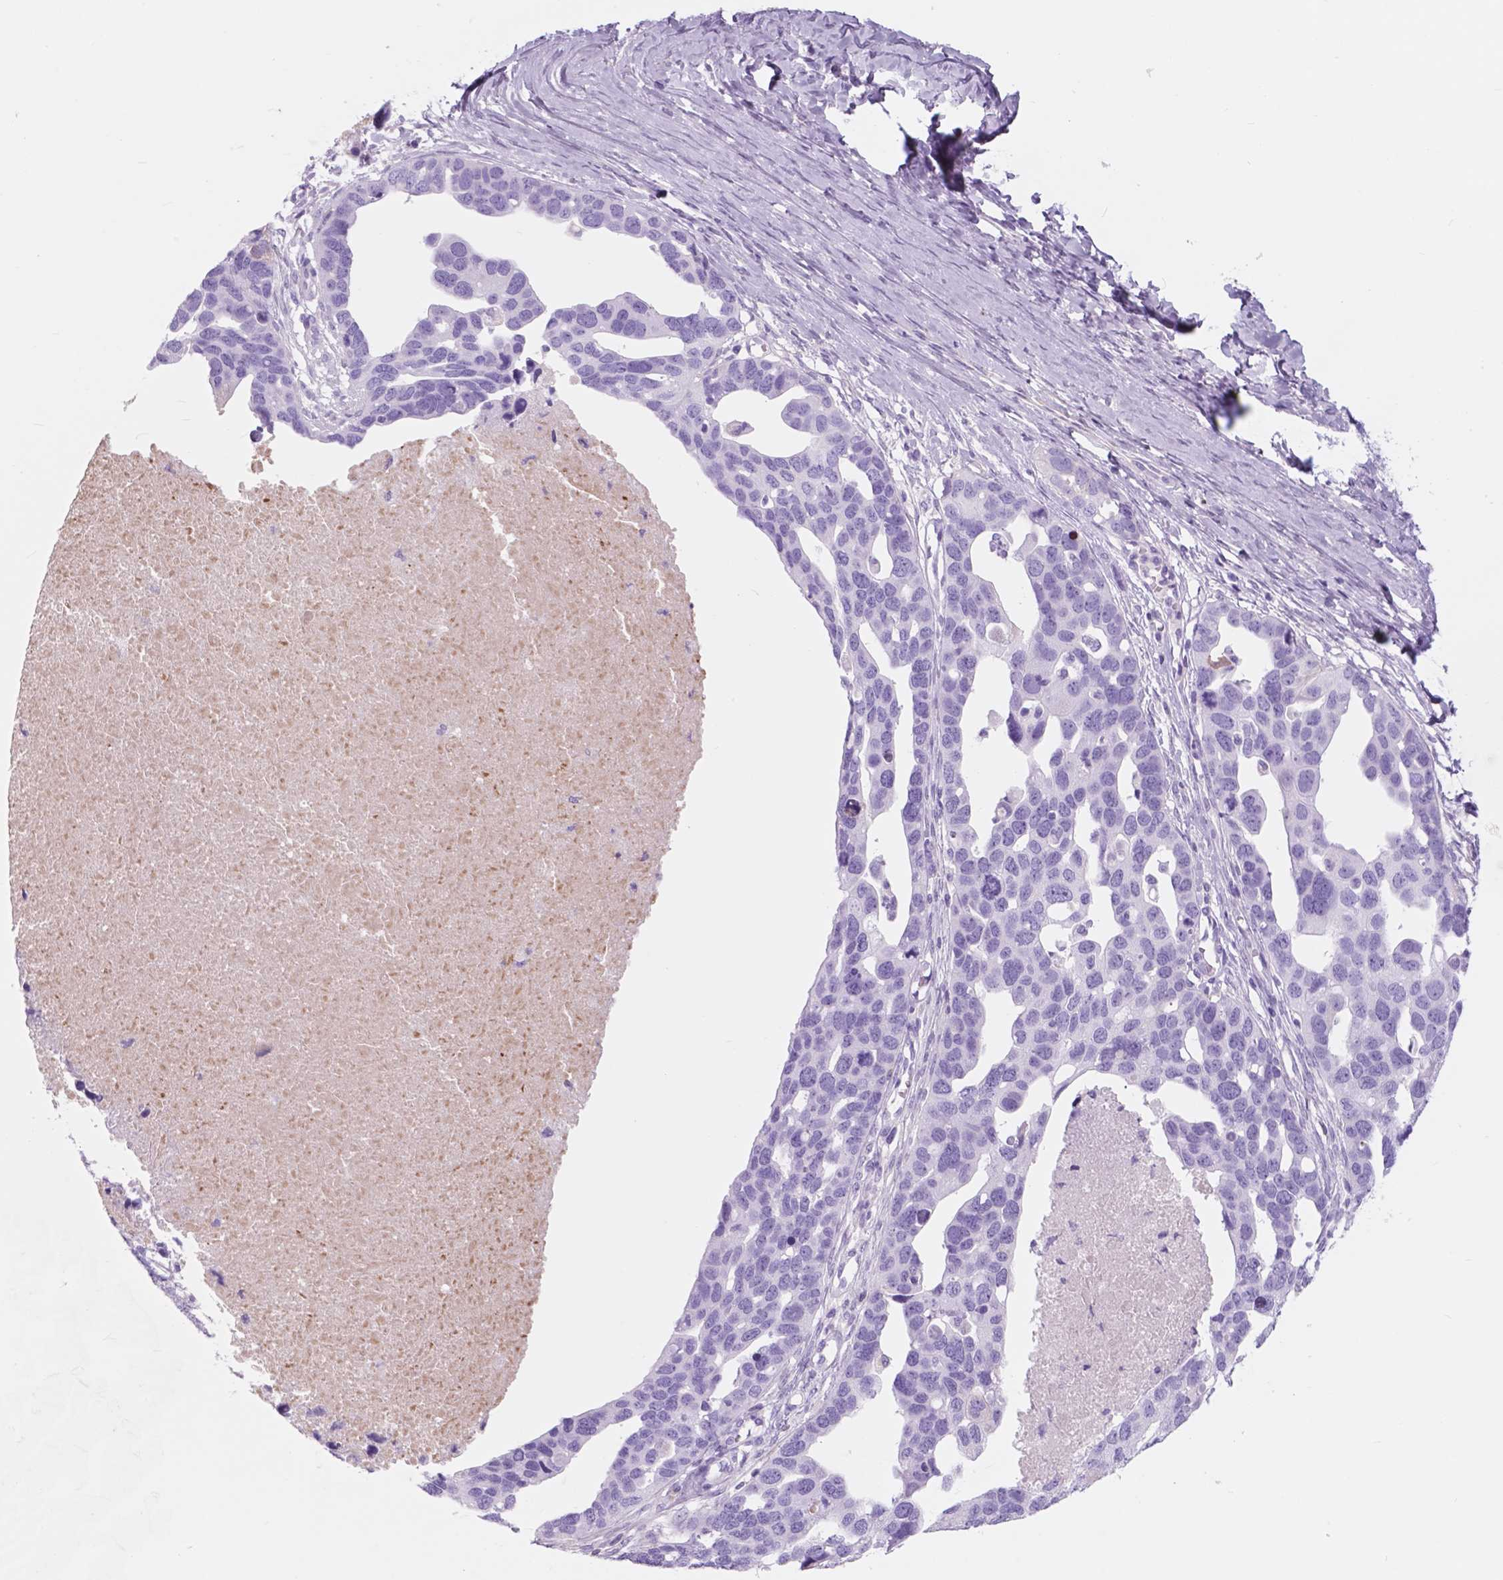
{"staining": {"intensity": "negative", "quantity": "none", "location": "none"}, "tissue": "ovarian cancer", "cell_type": "Tumor cells", "image_type": "cancer", "snomed": [{"axis": "morphology", "description": "Cystadenocarcinoma, serous, NOS"}, {"axis": "topography", "description": "Ovary"}], "caption": "There is no significant positivity in tumor cells of ovarian serous cystadenocarcinoma. (DAB IHC visualized using brightfield microscopy, high magnification).", "gene": "FXYD2", "patient": {"sex": "female", "age": 54}}